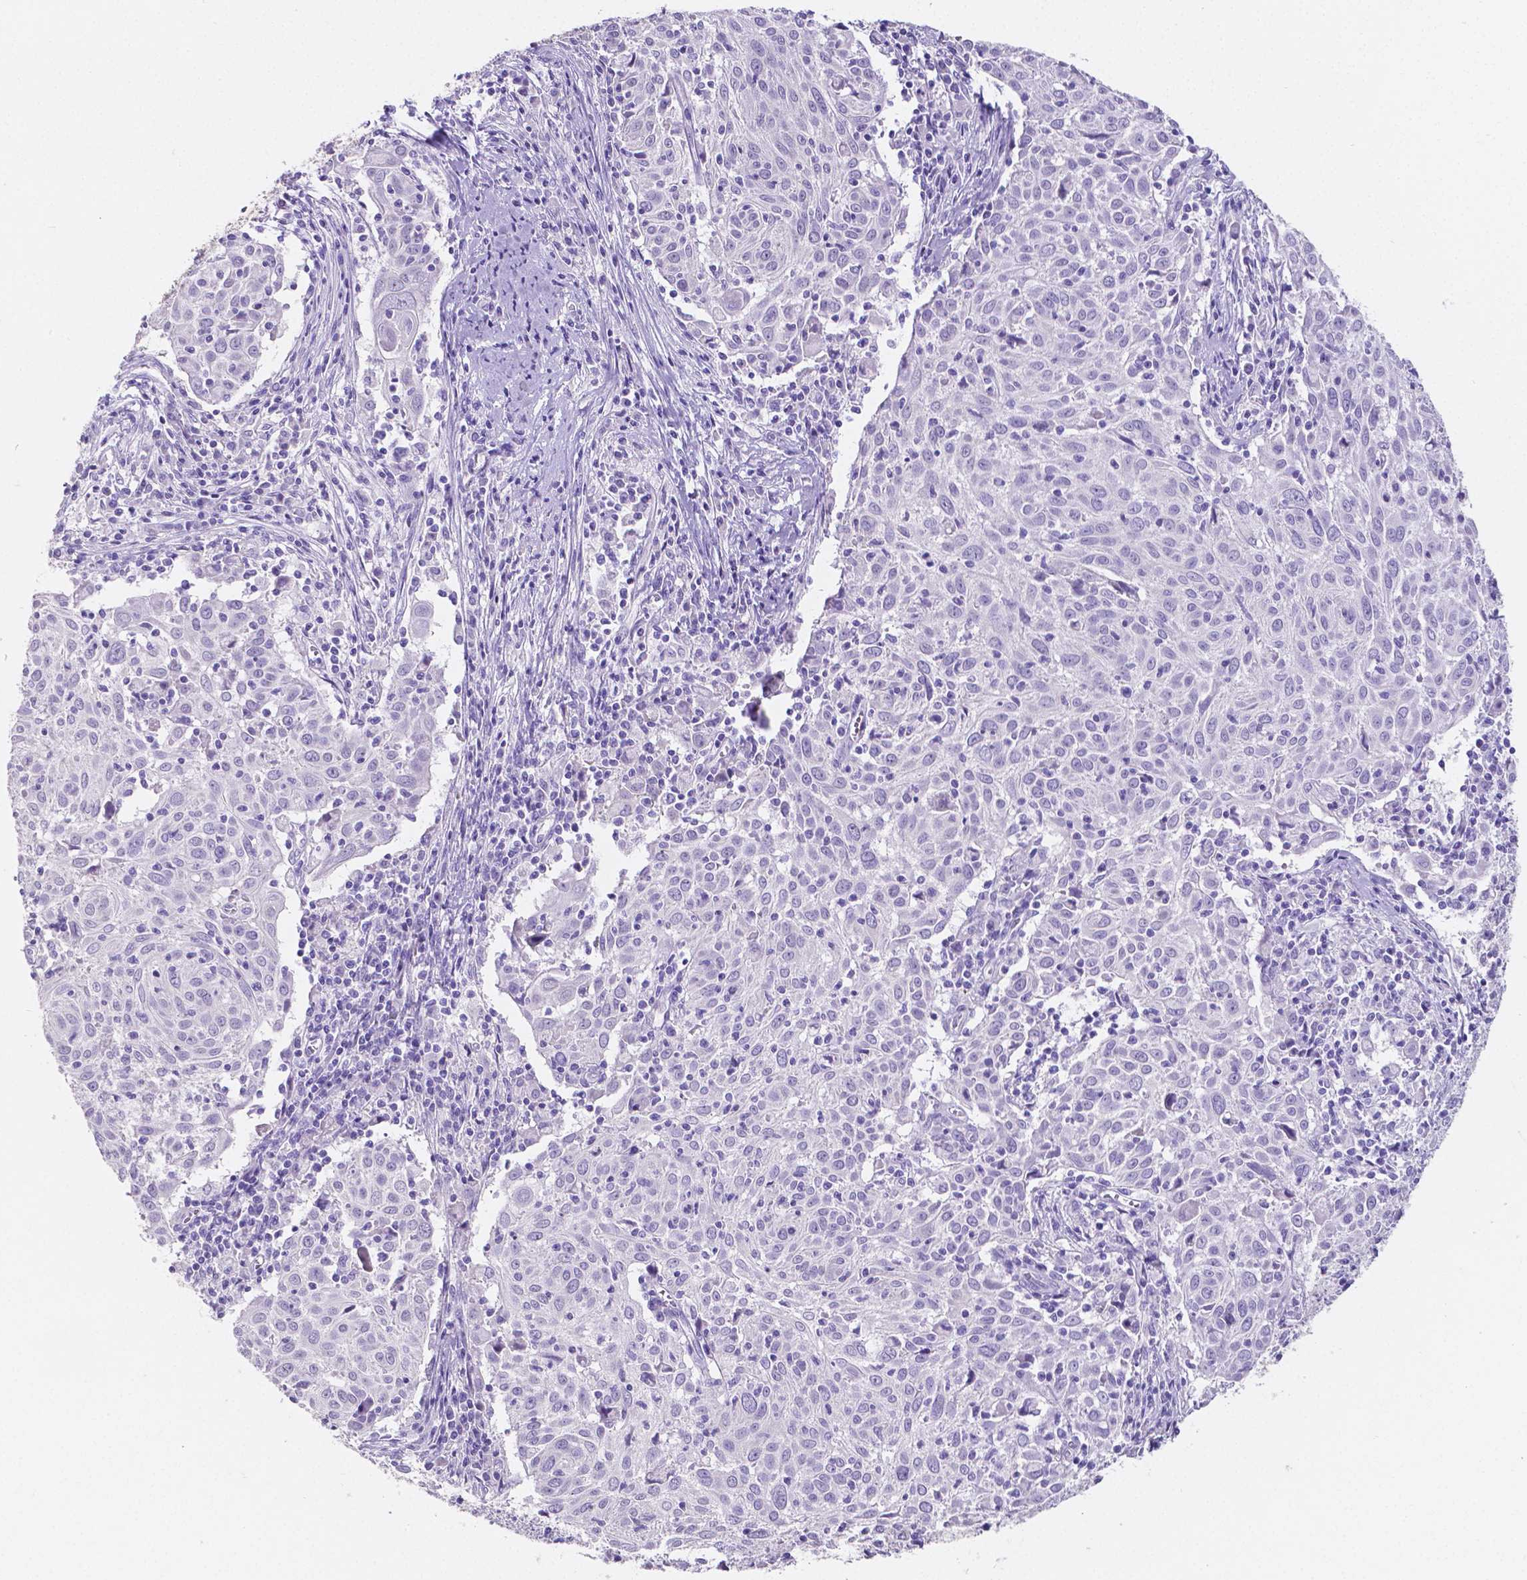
{"staining": {"intensity": "negative", "quantity": "none", "location": "none"}, "tissue": "cervical cancer", "cell_type": "Tumor cells", "image_type": "cancer", "snomed": [{"axis": "morphology", "description": "Squamous cell carcinoma, NOS"}, {"axis": "topography", "description": "Cervix"}], "caption": "A high-resolution histopathology image shows IHC staining of cervical cancer (squamous cell carcinoma), which demonstrates no significant staining in tumor cells.", "gene": "SATB2", "patient": {"sex": "female", "age": 39}}